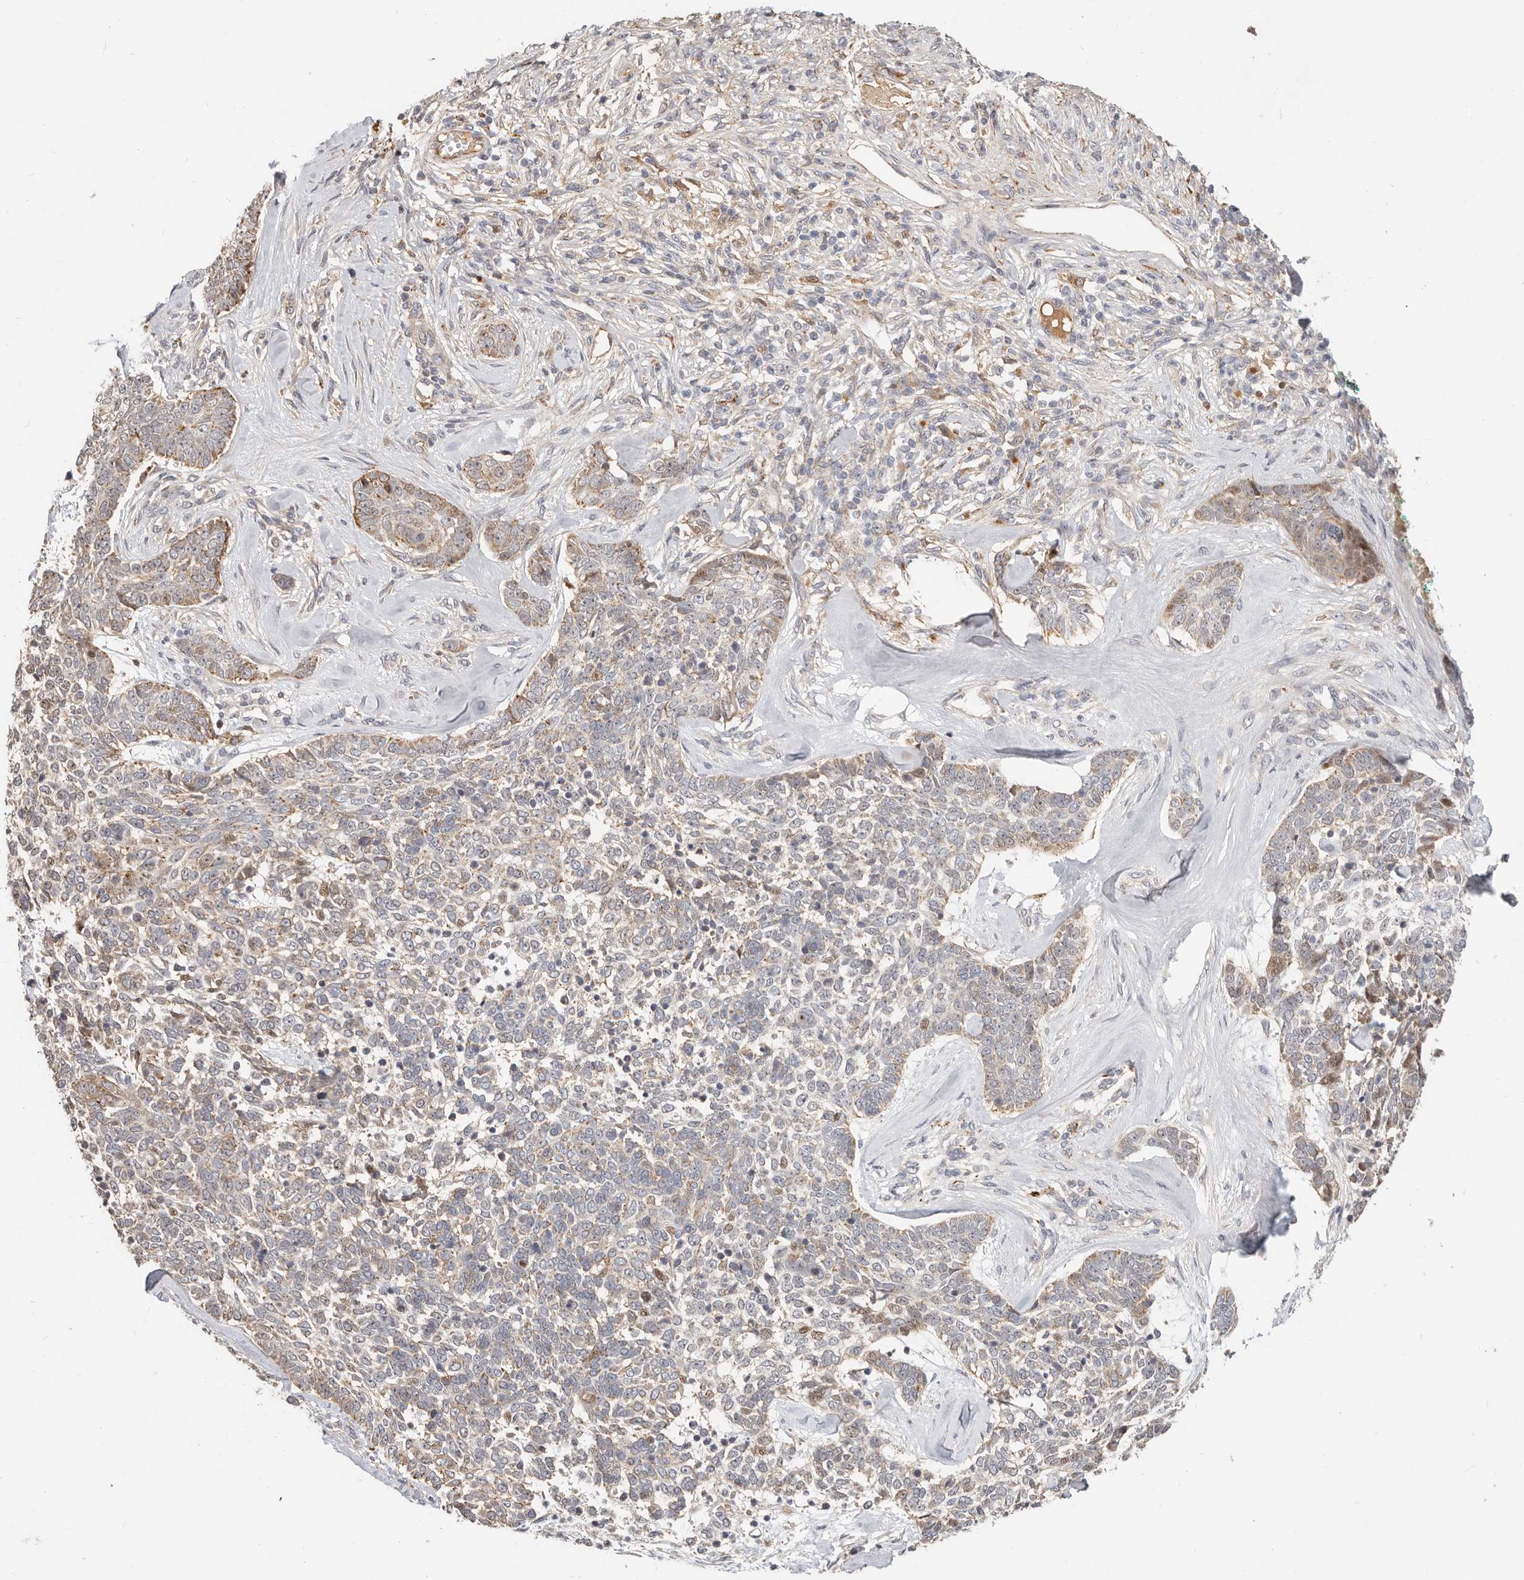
{"staining": {"intensity": "moderate", "quantity": "<25%", "location": "cytoplasmic/membranous,nuclear"}, "tissue": "skin cancer", "cell_type": "Tumor cells", "image_type": "cancer", "snomed": [{"axis": "morphology", "description": "Basal cell carcinoma"}, {"axis": "topography", "description": "Skin"}], "caption": "Immunohistochemical staining of skin cancer (basal cell carcinoma) shows moderate cytoplasmic/membranous and nuclear protein positivity in approximately <25% of tumor cells. The staining was performed using DAB (3,3'-diaminobenzidine) to visualize the protein expression in brown, while the nuclei were stained in blue with hematoxylin (Magnification: 20x).", "gene": "ZRANB1", "patient": {"sex": "female", "age": 81}}